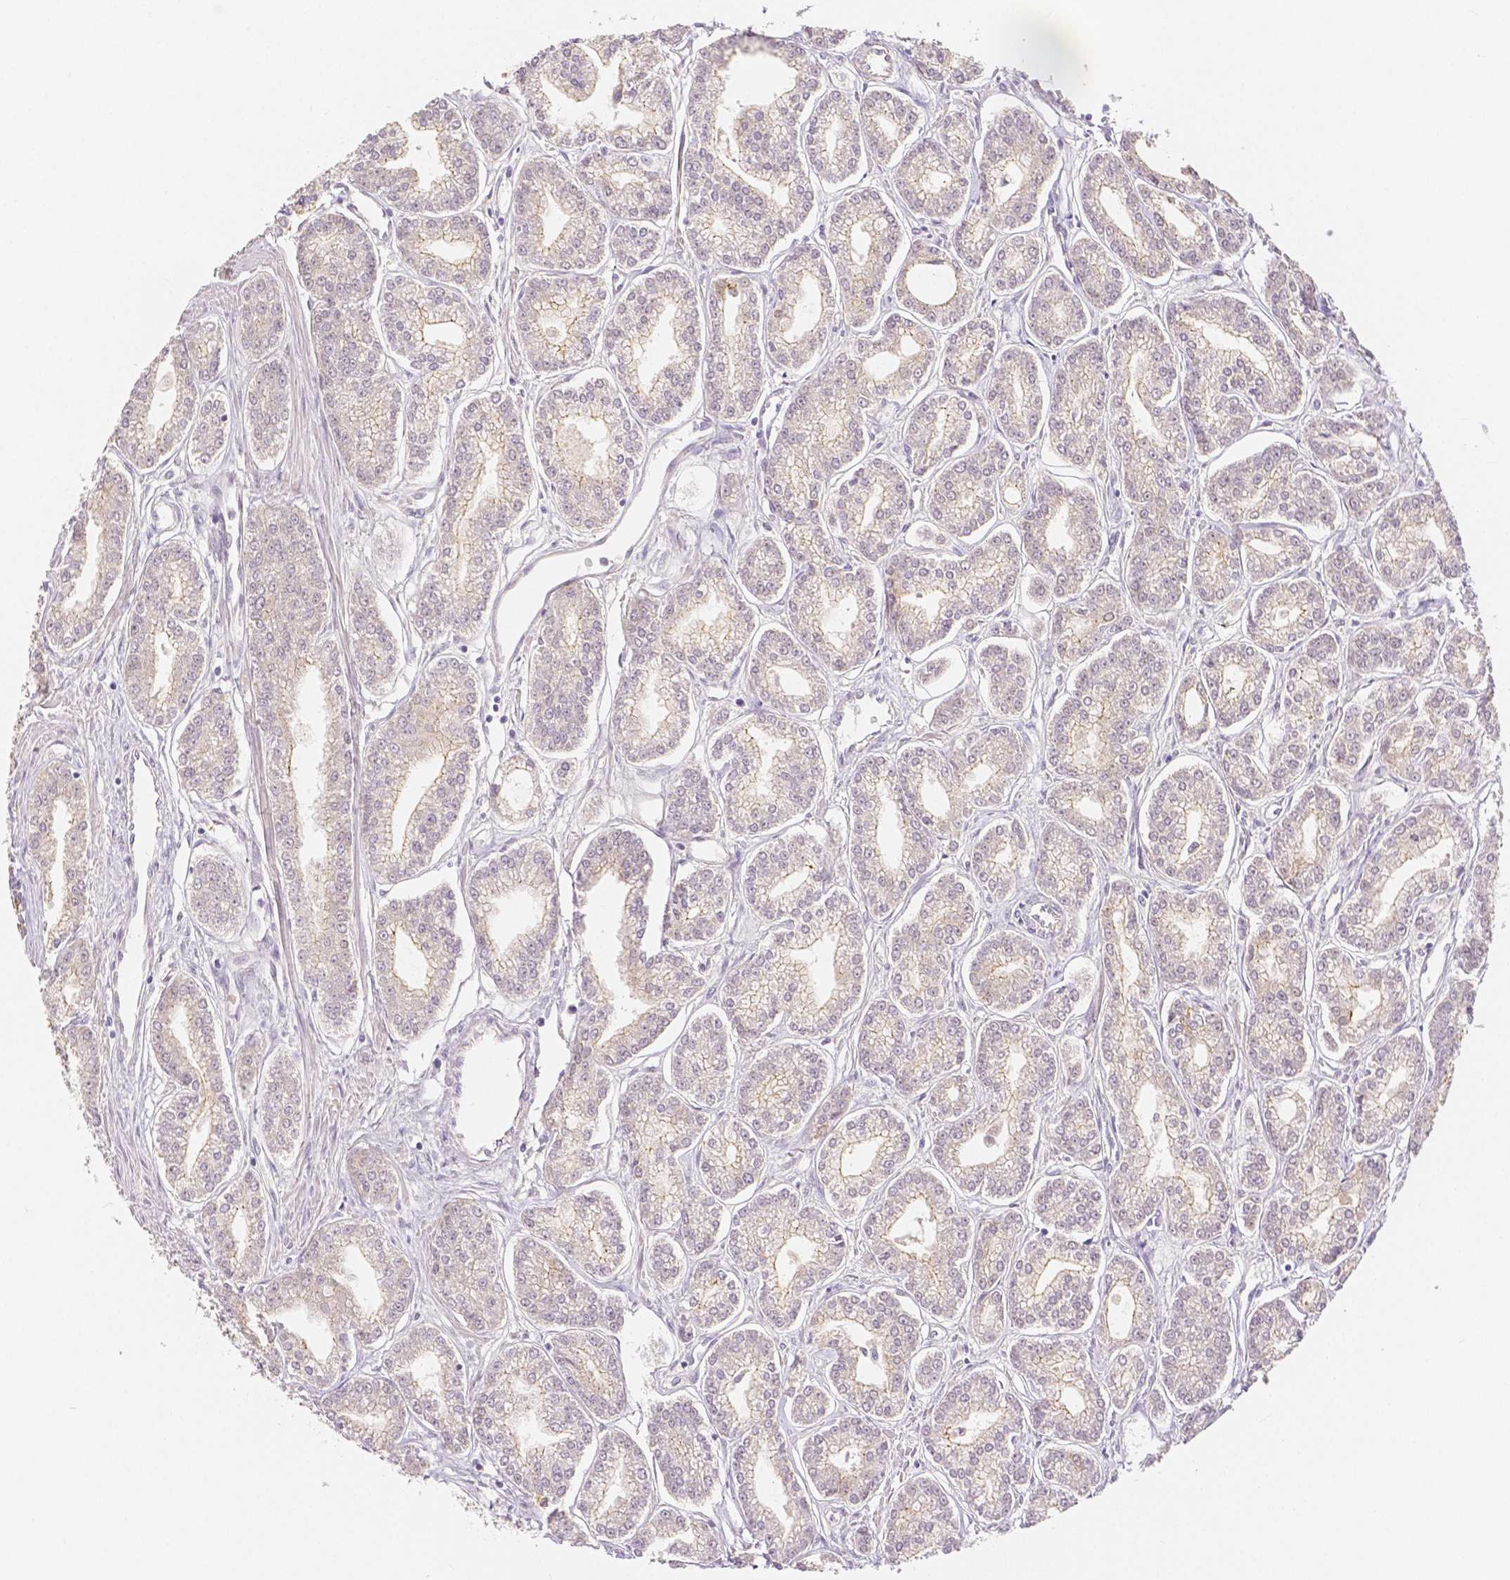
{"staining": {"intensity": "negative", "quantity": "none", "location": "none"}, "tissue": "prostate cancer", "cell_type": "Tumor cells", "image_type": "cancer", "snomed": [{"axis": "morphology", "description": "Adenocarcinoma, NOS"}, {"axis": "topography", "description": "Prostate"}], "caption": "Tumor cells are negative for protein expression in human prostate cancer (adenocarcinoma).", "gene": "OCLN", "patient": {"sex": "male", "age": 71}}